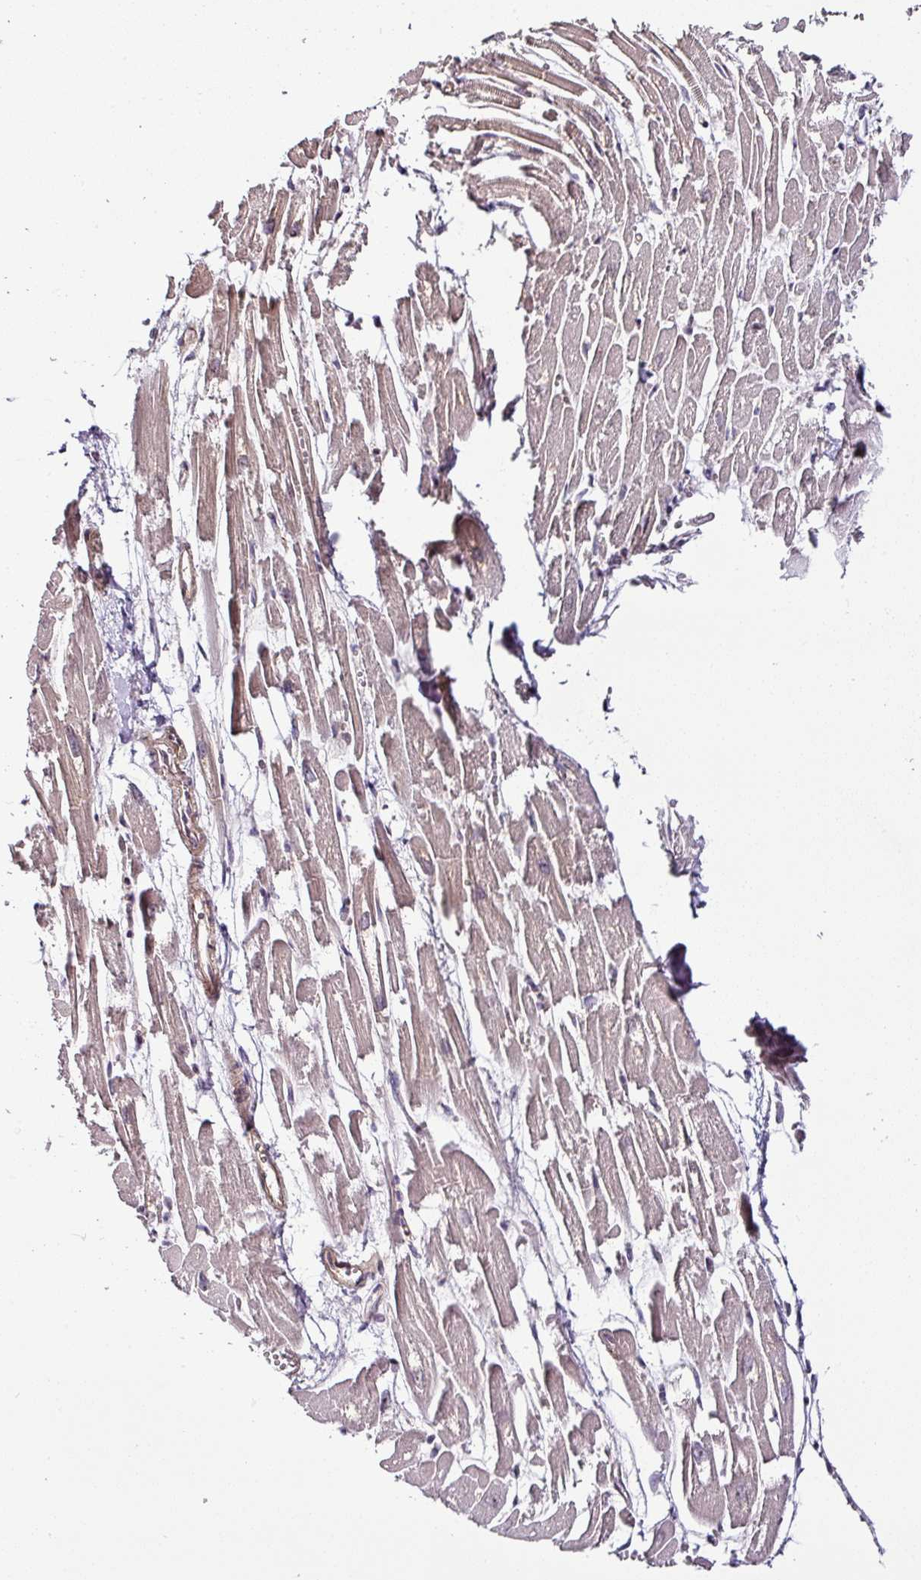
{"staining": {"intensity": "moderate", "quantity": "25%-75%", "location": "cytoplasmic/membranous,nuclear"}, "tissue": "heart muscle", "cell_type": "Cardiomyocytes", "image_type": "normal", "snomed": [{"axis": "morphology", "description": "Normal tissue, NOS"}, {"axis": "topography", "description": "Heart"}], "caption": "Brown immunohistochemical staining in benign human heart muscle shows moderate cytoplasmic/membranous,nuclear positivity in about 25%-75% of cardiomyocytes.", "gene": "DCAF13", "patient": {"sex": "male", "age": 54}}